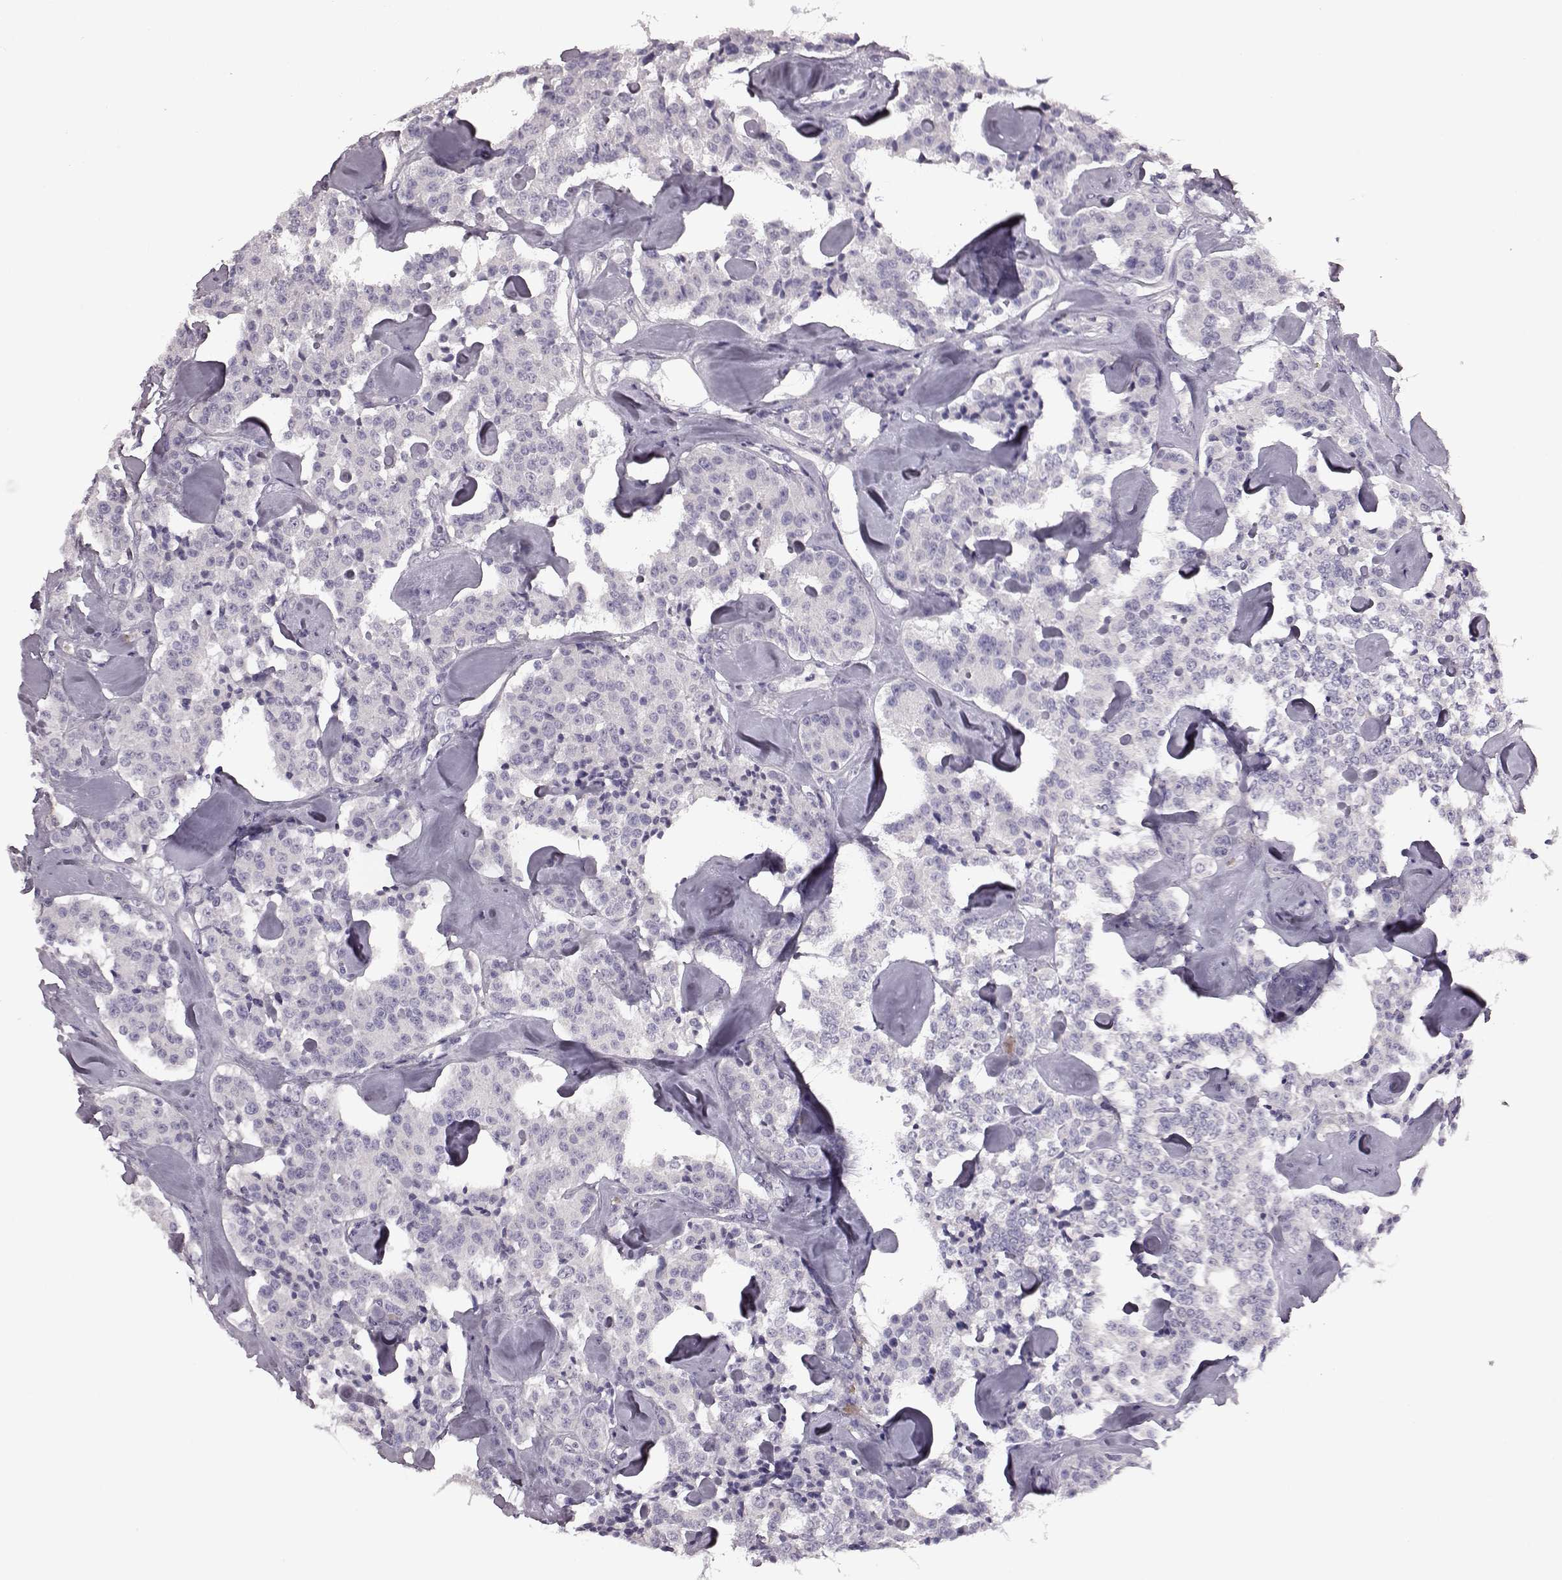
{"staining": {"intensity": "negative", "quantity": "none", "location": "none"}, "tissue": "carcinoid", "cell_type": "Tumor cells", "image_type": "cancer", "snomed": [{"axis": "morphology", "description": "Carcinoid, malignant, NOS"}, {"axis": "topography", "description": "Pancreas"}], "caption": "There is no significant positivity in tumor cells of carcinoid.", "gene": "SNTG1", "patient": {"sex": "male", "age": 41}}